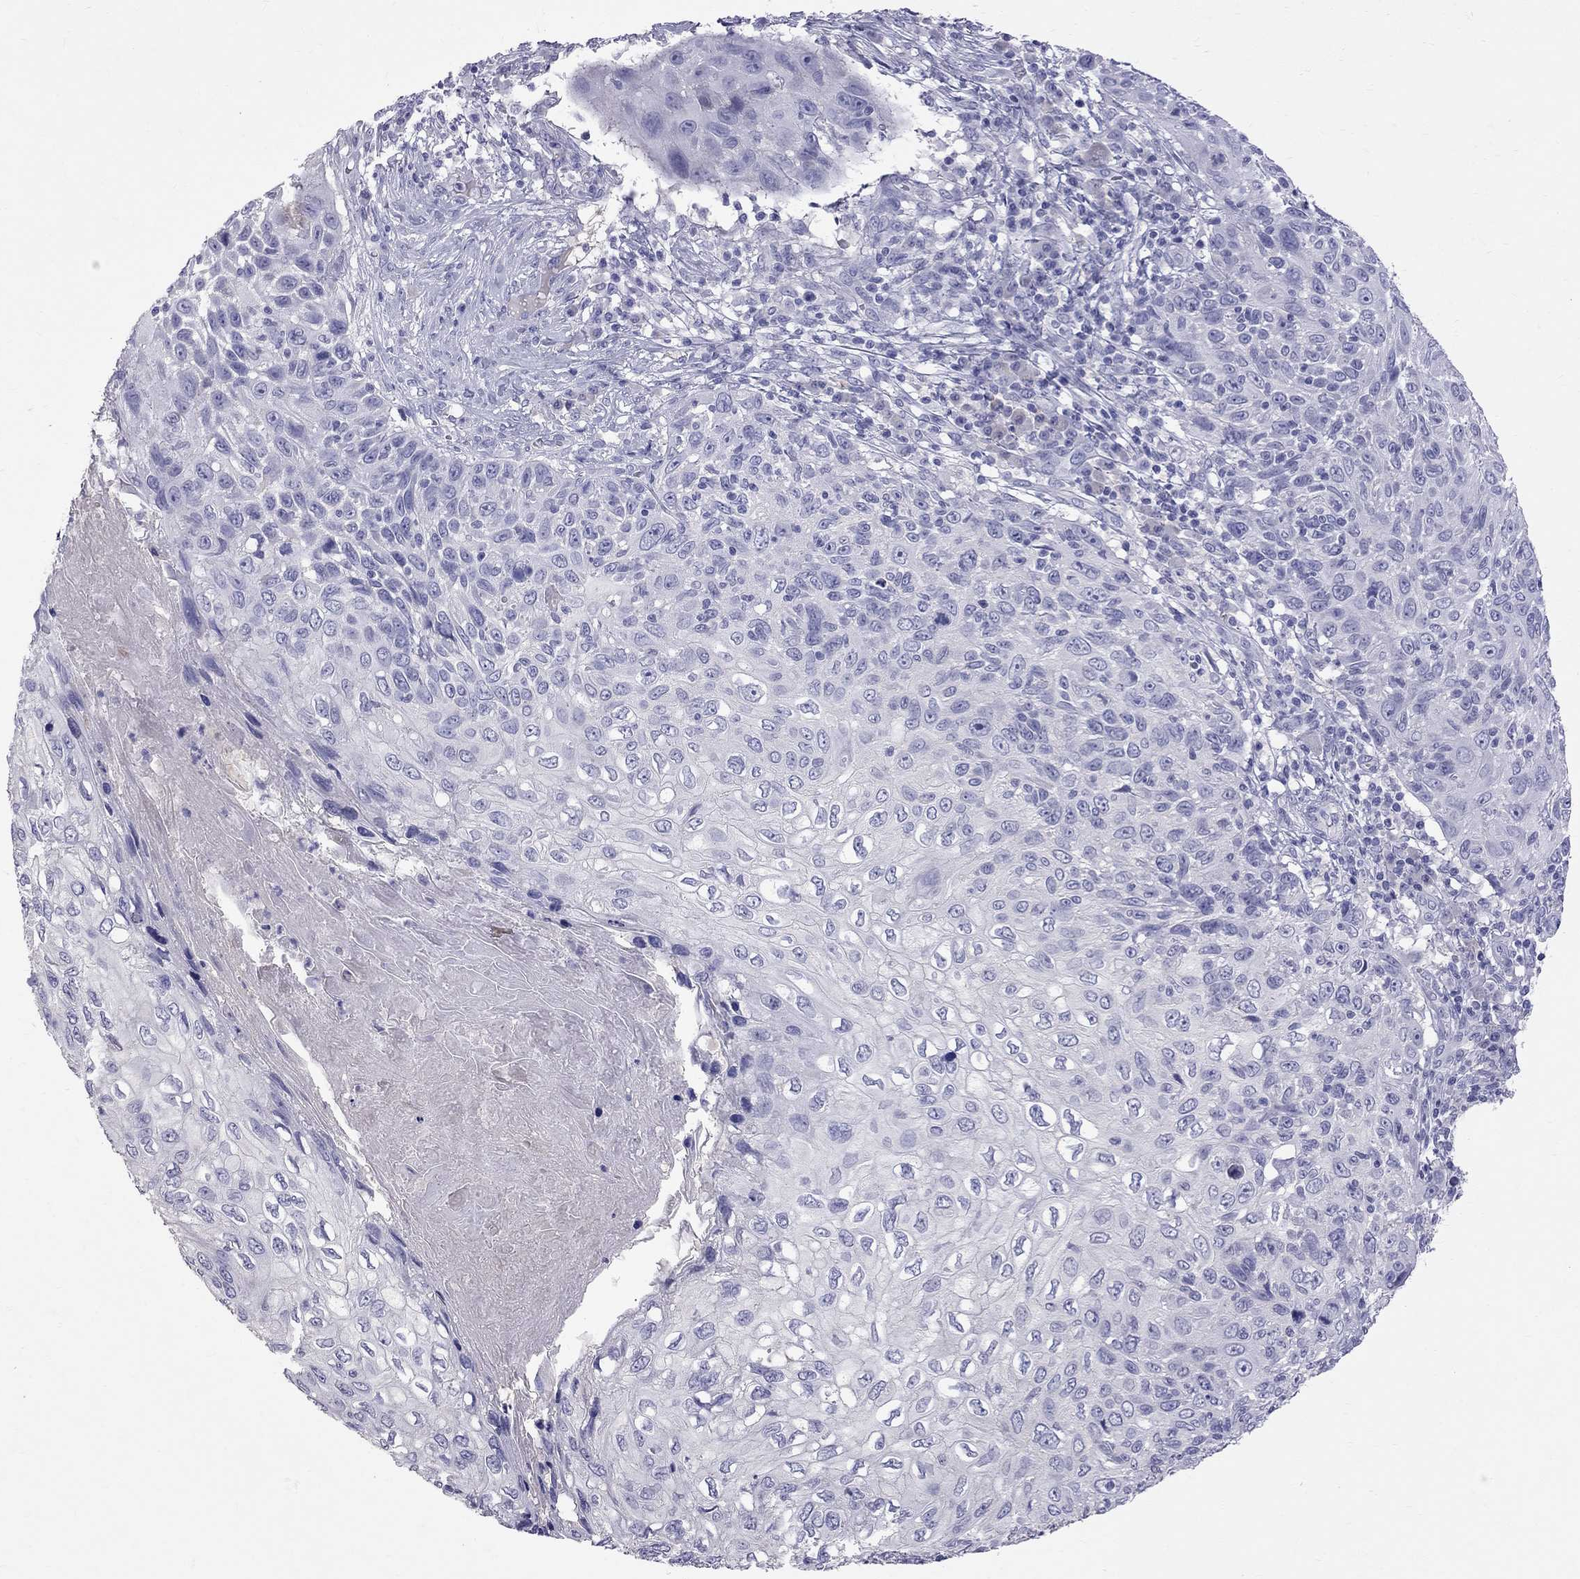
{"staining": {"intensity": "negative", "quantity": "none", "location": "none"}, "tissue": "skin cancer", "cell_type": "Tumor cells", "image_type": "cancer", "snomed": [{"axis": "morphology", "description": "Squamous cell carcinoma, NOS"}, {"axis": "topography", "description": "Skin"}], "caption": "Immunohistochemistry (IHC) of squamous cell carcinoma (skin) exhibits no staining in tumor cells.", "gene": "CFAP91", "patient": {"sex": "male", "age": 92}}